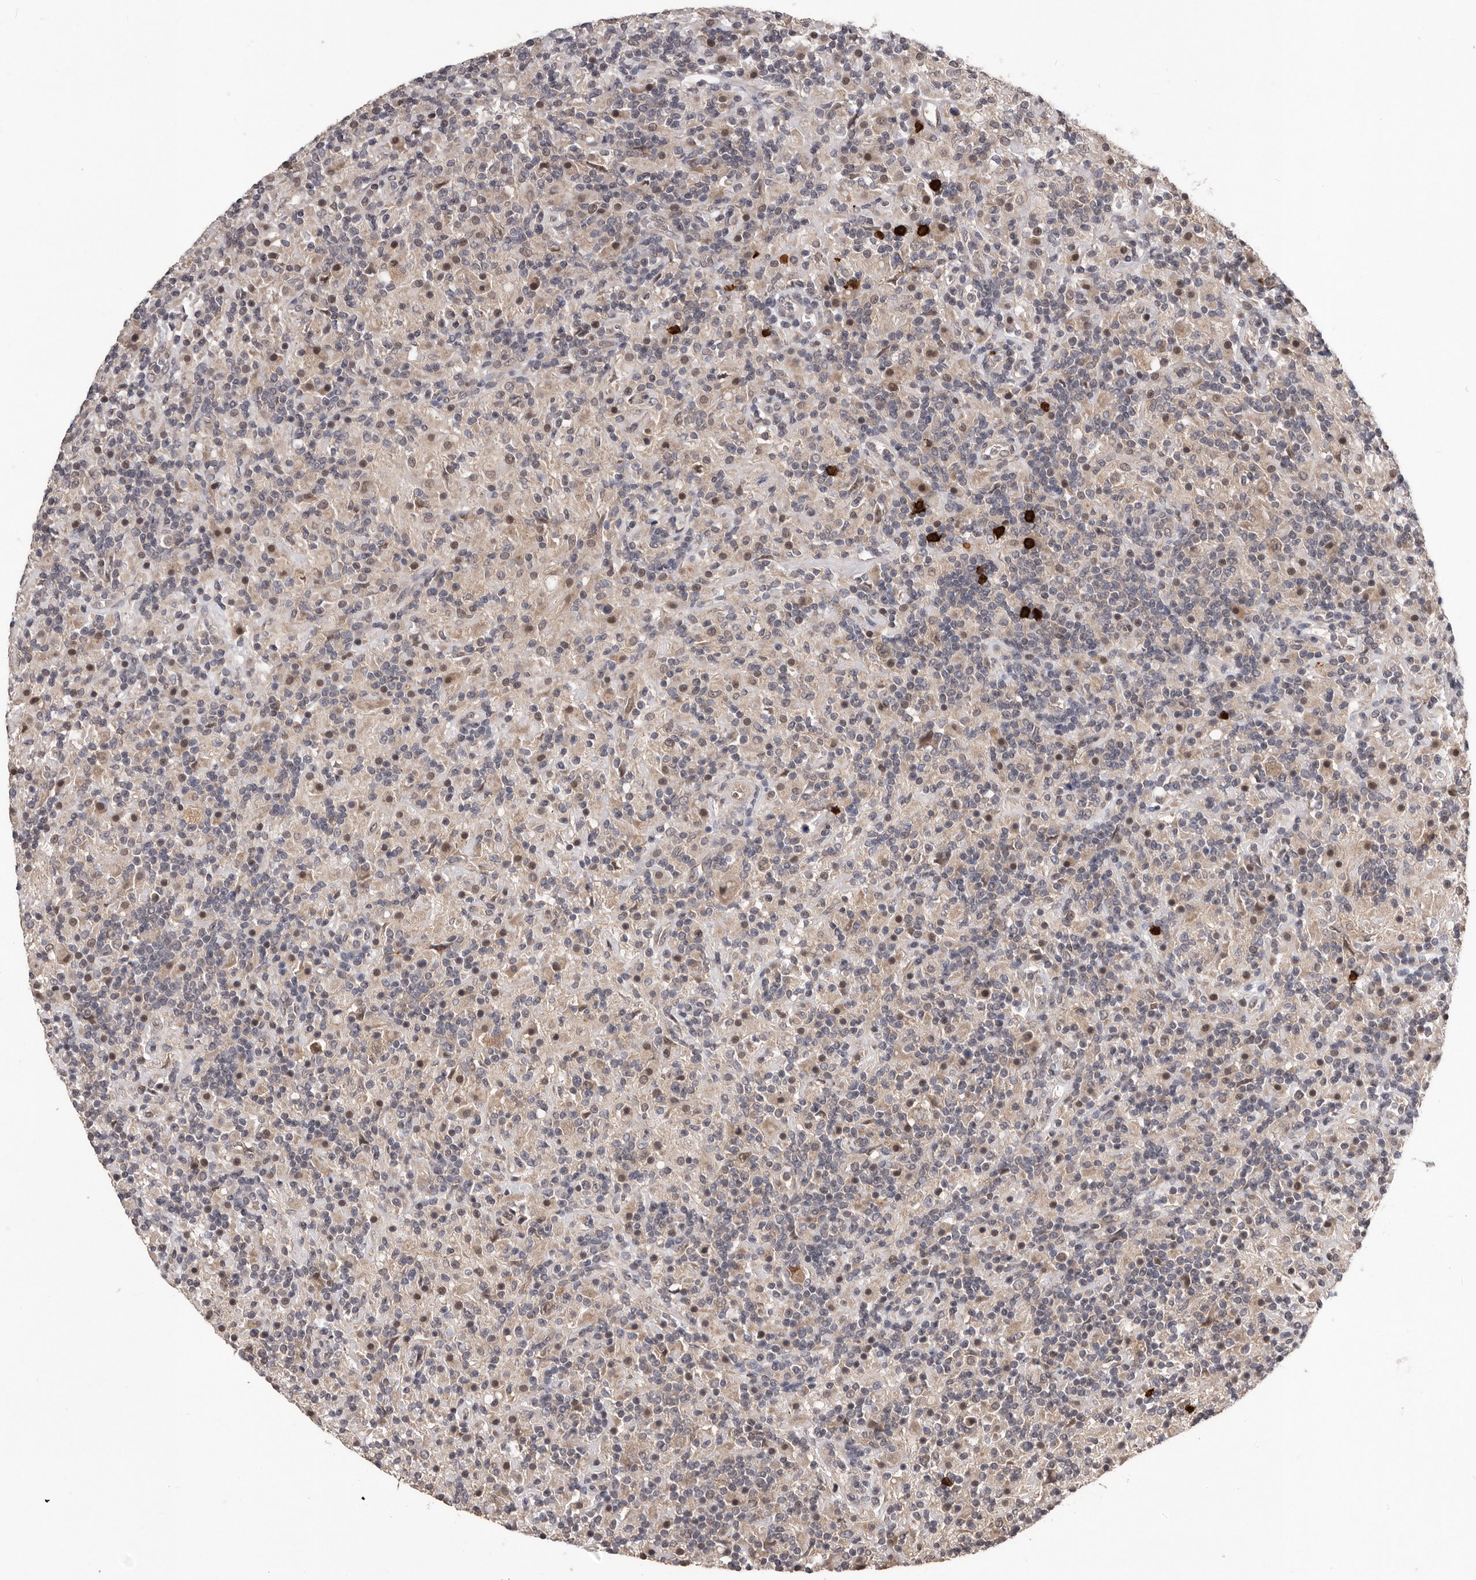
{"staining": {"intensity": "negative", "quantity": "none", "location": "none"}, "tissue": "lymphoma", "cell_type": "Tumor cells", "image_type": "cancer", "snomed": [{"axis": "morphology", "description": "Hodgkin's disease, NOS"}, {"axis": "topography", "description": "Lymph node"}], "caption": "DAB (3,3'-diaminobenzidine) immunohistochemical staining of human lymphoma exhibits no significant positivity in tumor cells.", "gene": "VPS37A", "patient": {"sex": "male", "age": 70}}